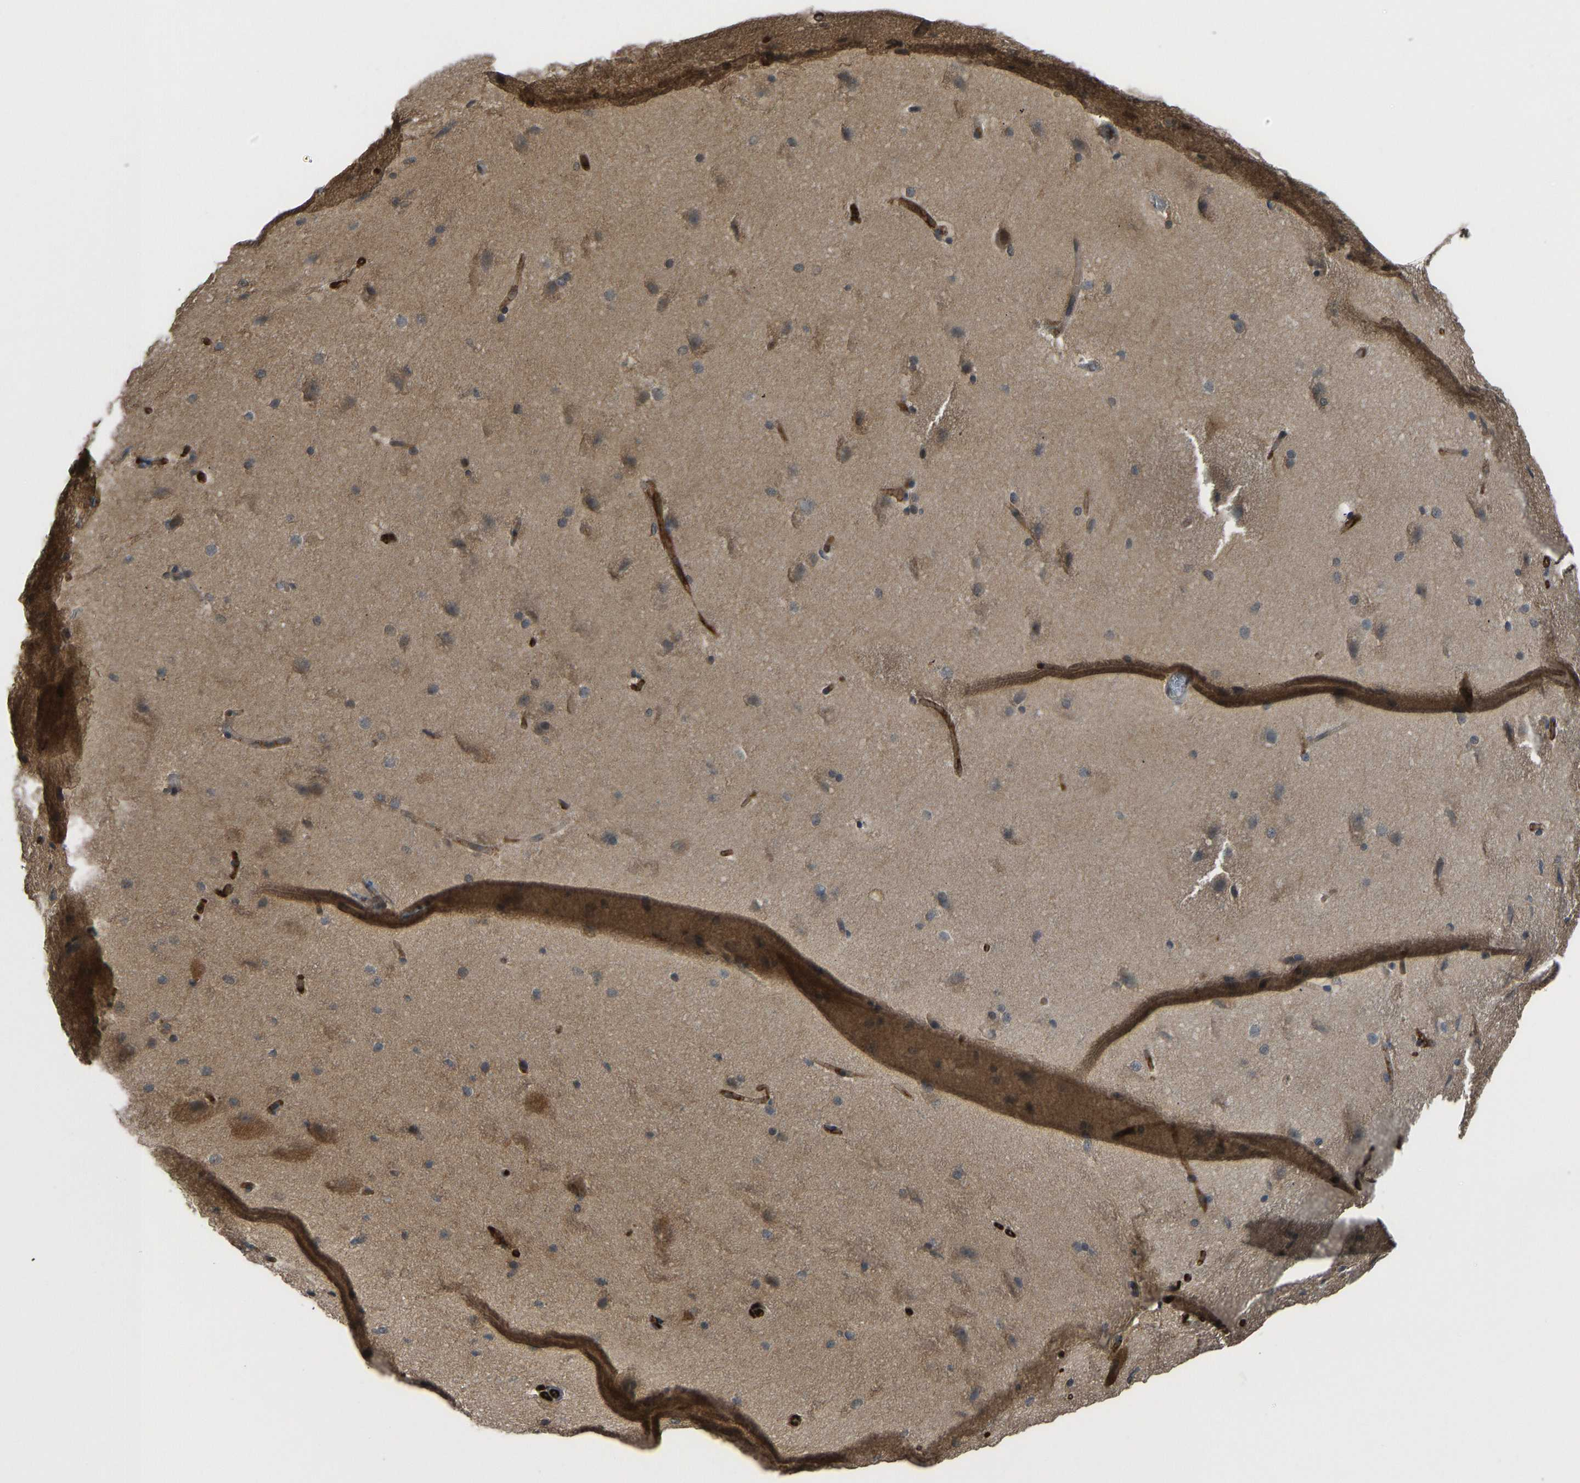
{"staining": {"intensity": "strong", "quantity": ">75%", "location": "cytoplasmic/membranous"}, "tissue": "cerebral cortex", "cell_type": "Endothelial cells", "image_type": "normal", "snomed": [{"axis": "morphology", "description": "Normal tissue, NOS"}, {"axis": "topography", "description": "Cerebral cortex"}, {"axis": "topography", "description": "Hippocampus"}], "caption": "The photomicrograph demonstrates staining of normal cerebral cortex, revealing strong cytoplasmic/membranous protein expression (brown color) within endothelial cells.", "gene": "CCT8", "patient": {"sex": "female", "age": 19}}